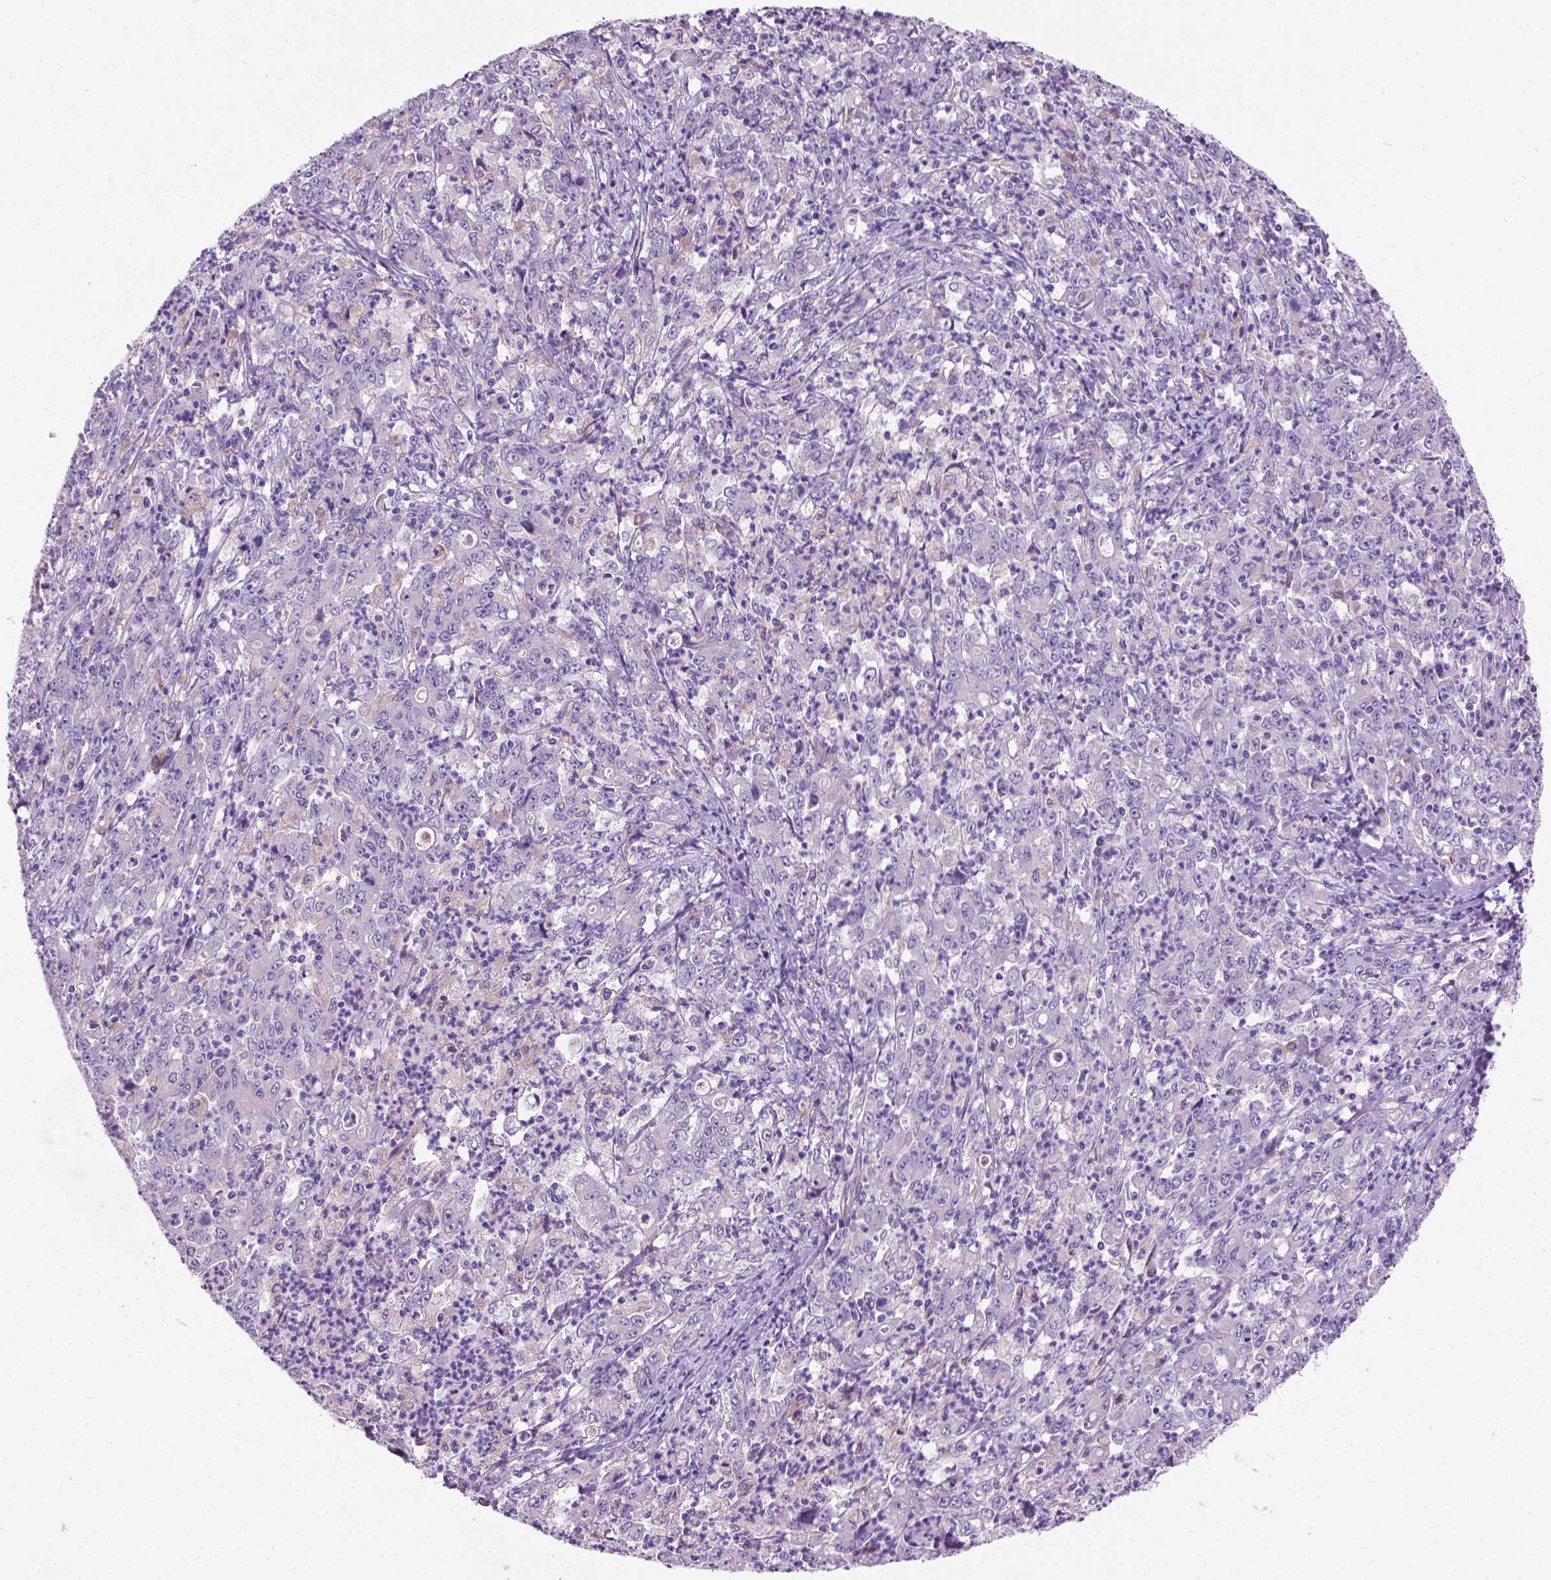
{"staining": {"intensity": "negative", "quantity": "none", "location": "none"}, "tissue": "stomach cancer", "cell_type": "Tumor cells", "image_type": "cancer", "snomed": [{"axis": "morphology", "description": "Adenocarcinoma, NOS"}, {"axis": "topography", "description": "Stomach, lower"}], "caption": "The IHC histopathology image has no significant expression in tumor cells of stomach adenocarcinoma tissue.", "gene": "CCER2", "patient": {"sex": "female", "age": 71}}